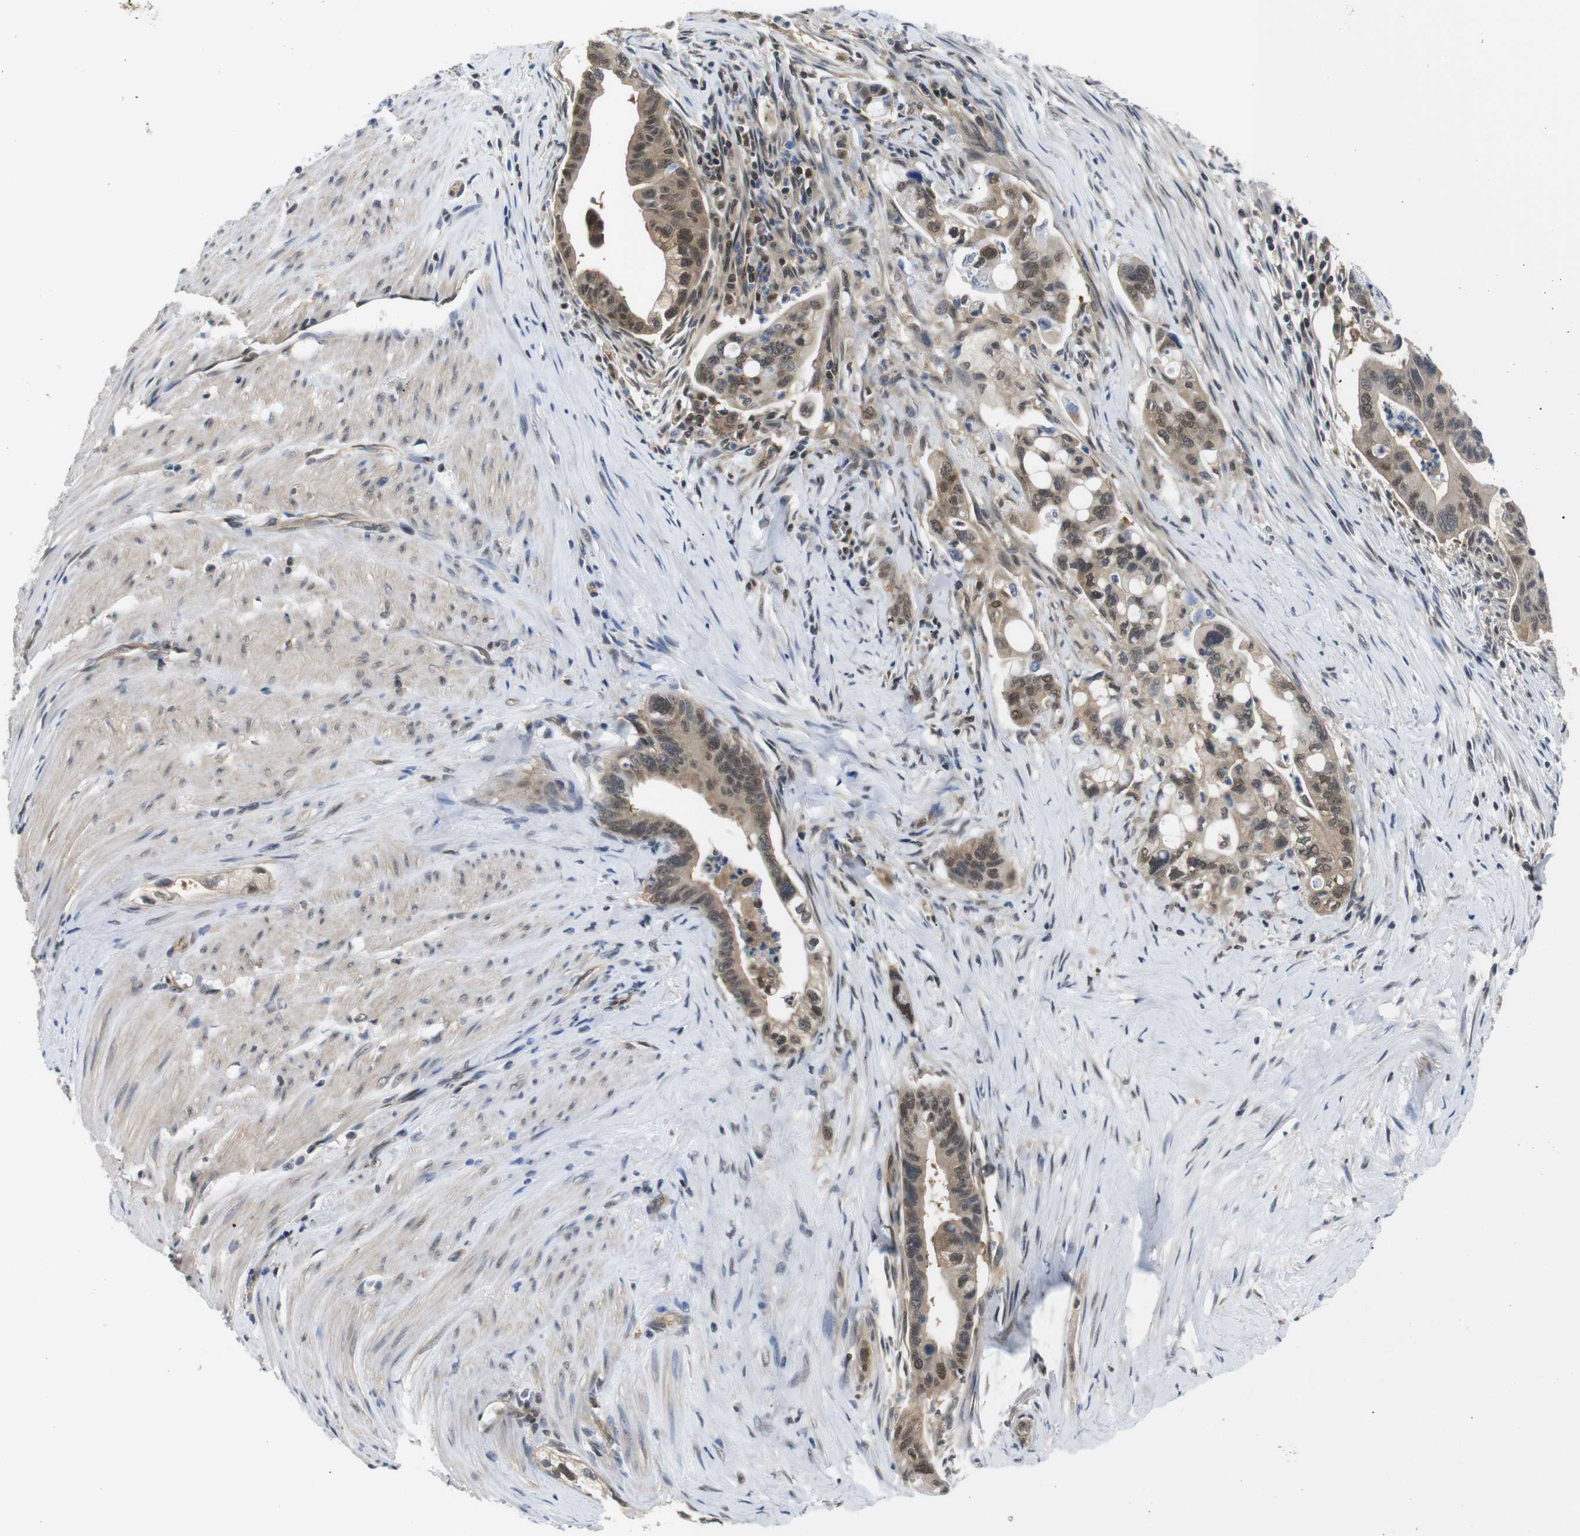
{"staining": {"intensity": "moderate", "quantity": ">75%", "location": "cytoplasmic/membranous,nuclear"}, "tissue": "pancreatic cancer", "cell_type": "Tumor cells", "image_type": "cancer", "snomed": [{"axis": "morphology", "description": "Adenocarcinoma, NOS"}, {"axis": "topography", "description": "Pancreas"}], "caption": "The immunohistochemical stain highlights moderate cytoplasmic/membranous and nuclear positivity in tumor cells of pancreatic cancer tissue.", "gene": "UBXN1", "patient": {"sex": "male", "age": 70}}